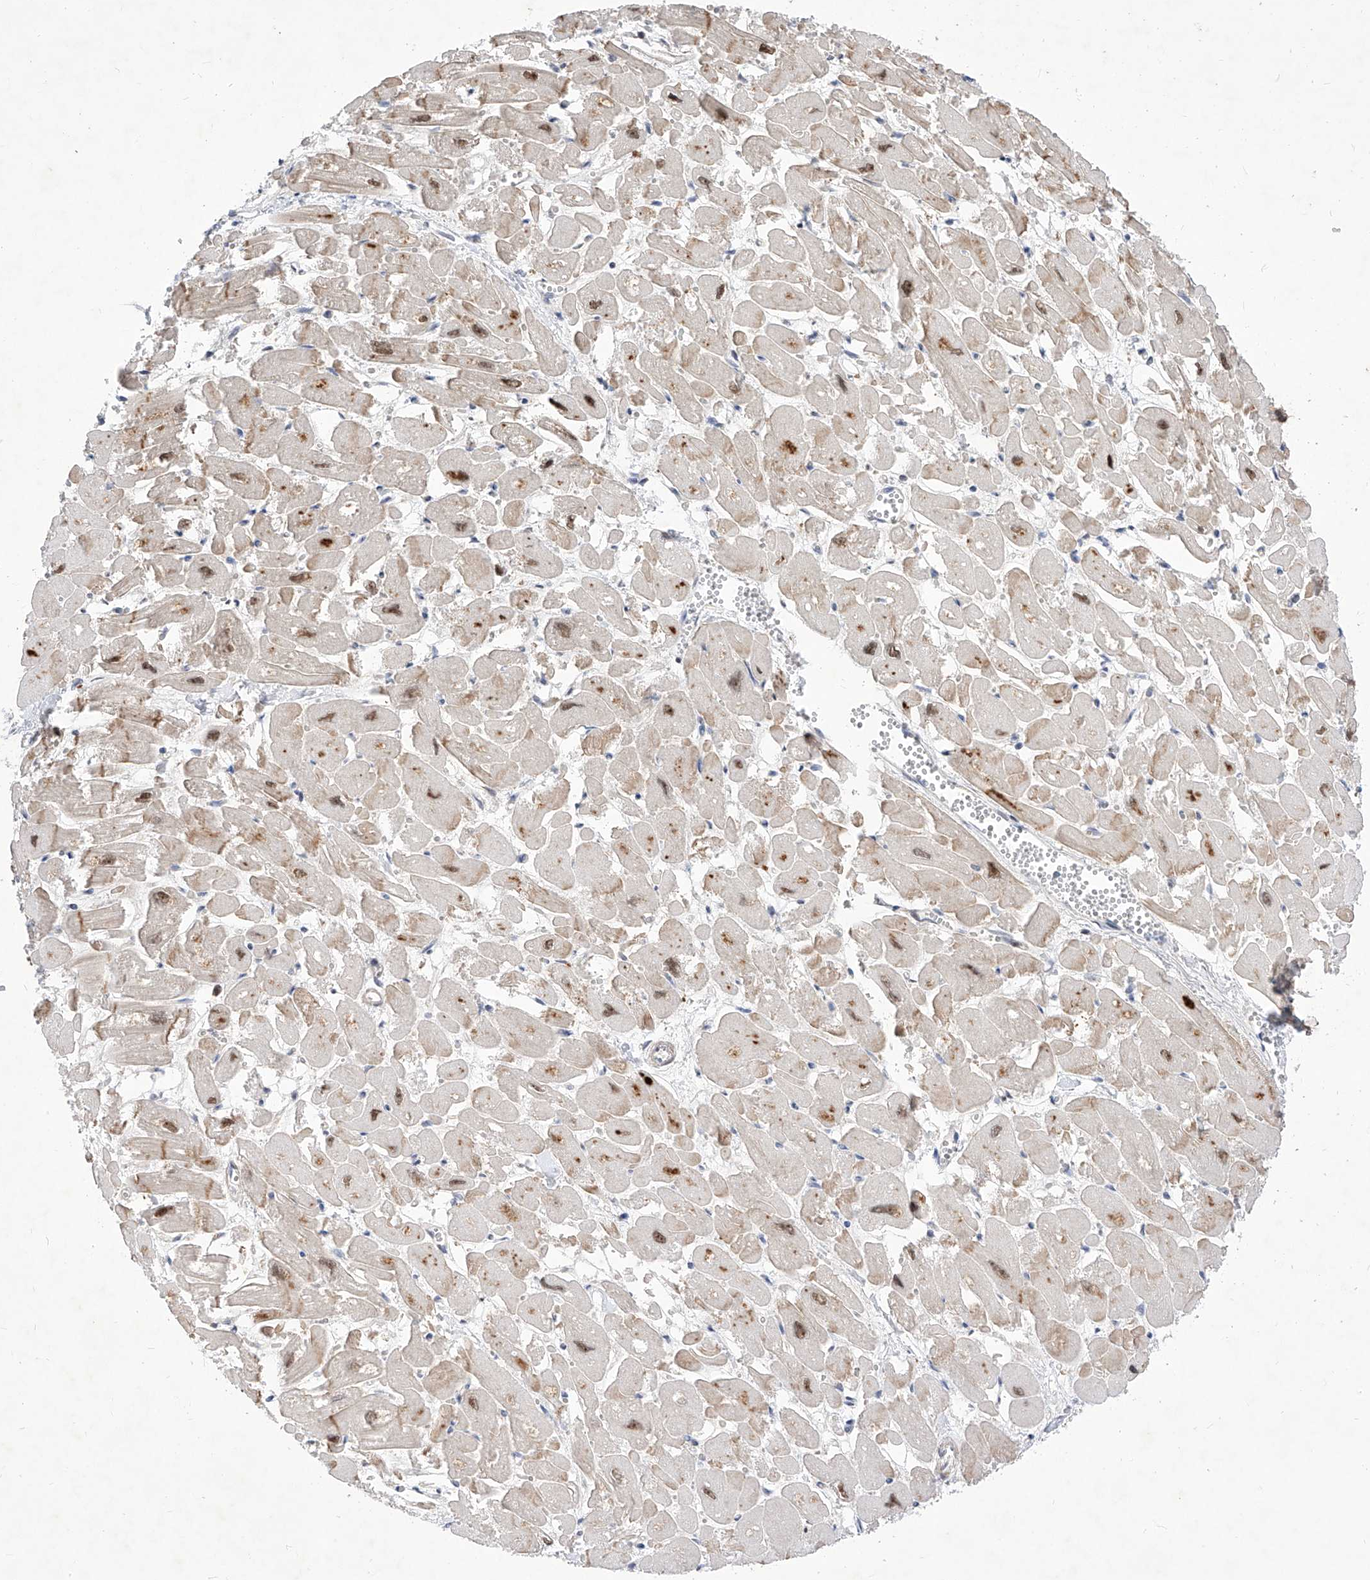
{"staining": {"intensity": "moderate", "quantity": "25%-75%", "location": "cytoplasmic/membranous,nuclear"}, "tissue": "heart muscle", "cell_type": "Cardiomyocytes", "image_type": "normal", "snomed": [{"axis": "morphology", "description": "Normal tissue, NOS"}, {"axis": "topography", "description": "Heart"}], "caption": "Heart muscle stained with immunohistochemistry shows moderate cytoplasmic/membranous,nuclear expression in approximately 25%-75% of cardiomyocytes.", "gene": "LGR4", "patient": {"sex": "male", "age": 54}}